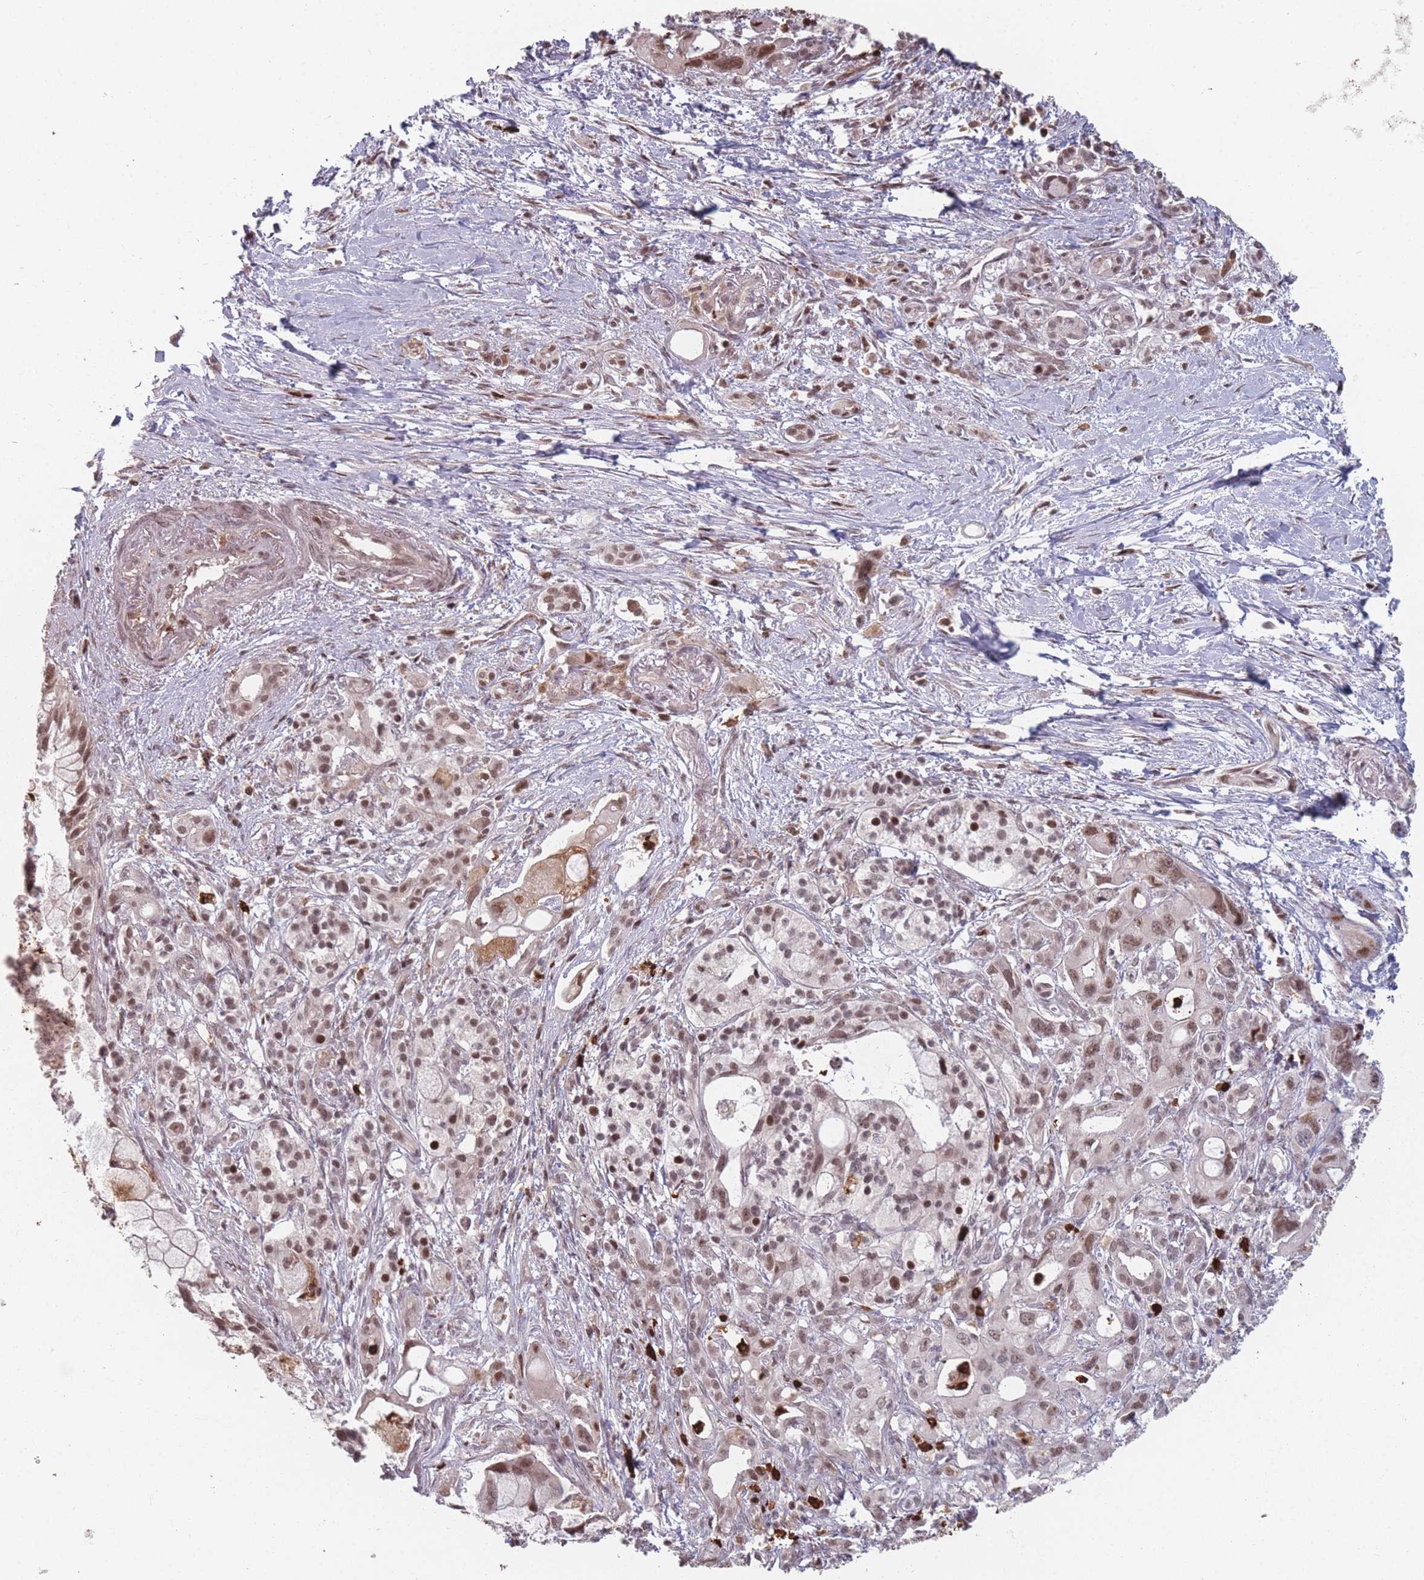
{"staining": {"intensity": "moderate", "quantity": ">75%", "location": "nuclear"}, "tissue": "pancreatic cancer", "cell_type": "Tumor cells", "image_type": "cancer", "snomed": [{"axis": "morphology", "description": "Adenocarcinoma, NOS"}, {"axis": "topography", "description": "Pancreas"}], "caption": "Tumor cells display medium levels of moderate nuclear staining in about >75% of cells in adenocarcinoma (pancreatic).", "gene": "WDR55", "patient": {"sex": "male", "age": 68}}